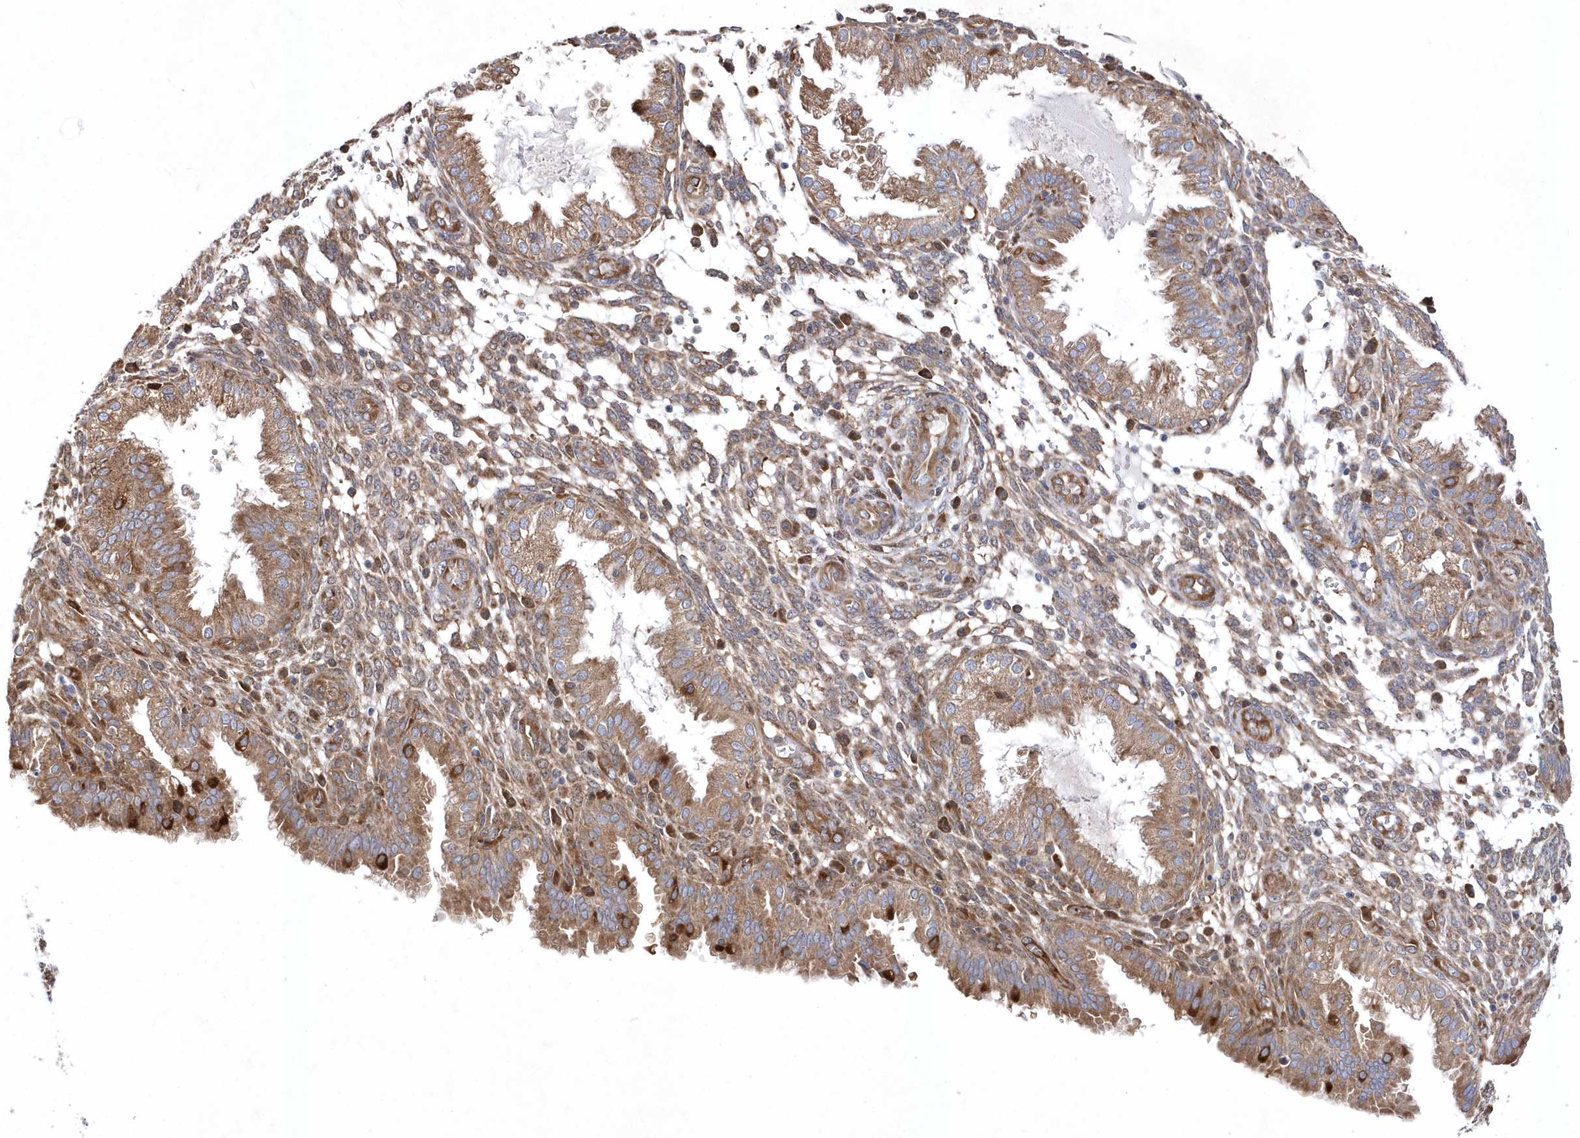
{"staining": {"intensity": "negative", "quantity": "none", "location": "none"}, "tissue": "endometrium", "cell_type": "Cells in endometrial stroma", "image_type": "normal", "snomed": [{"axis": "morphology", "description": "Normal tissue, NOS"}, {"axis": "topography", "description": "Endometrium"}], "caption": "IHC of unremarkable human endometrium reveals no staining in cells in endometrial stroma.", "gene": "JKAMP", "patient": {"sex": "female", "age": 33}}